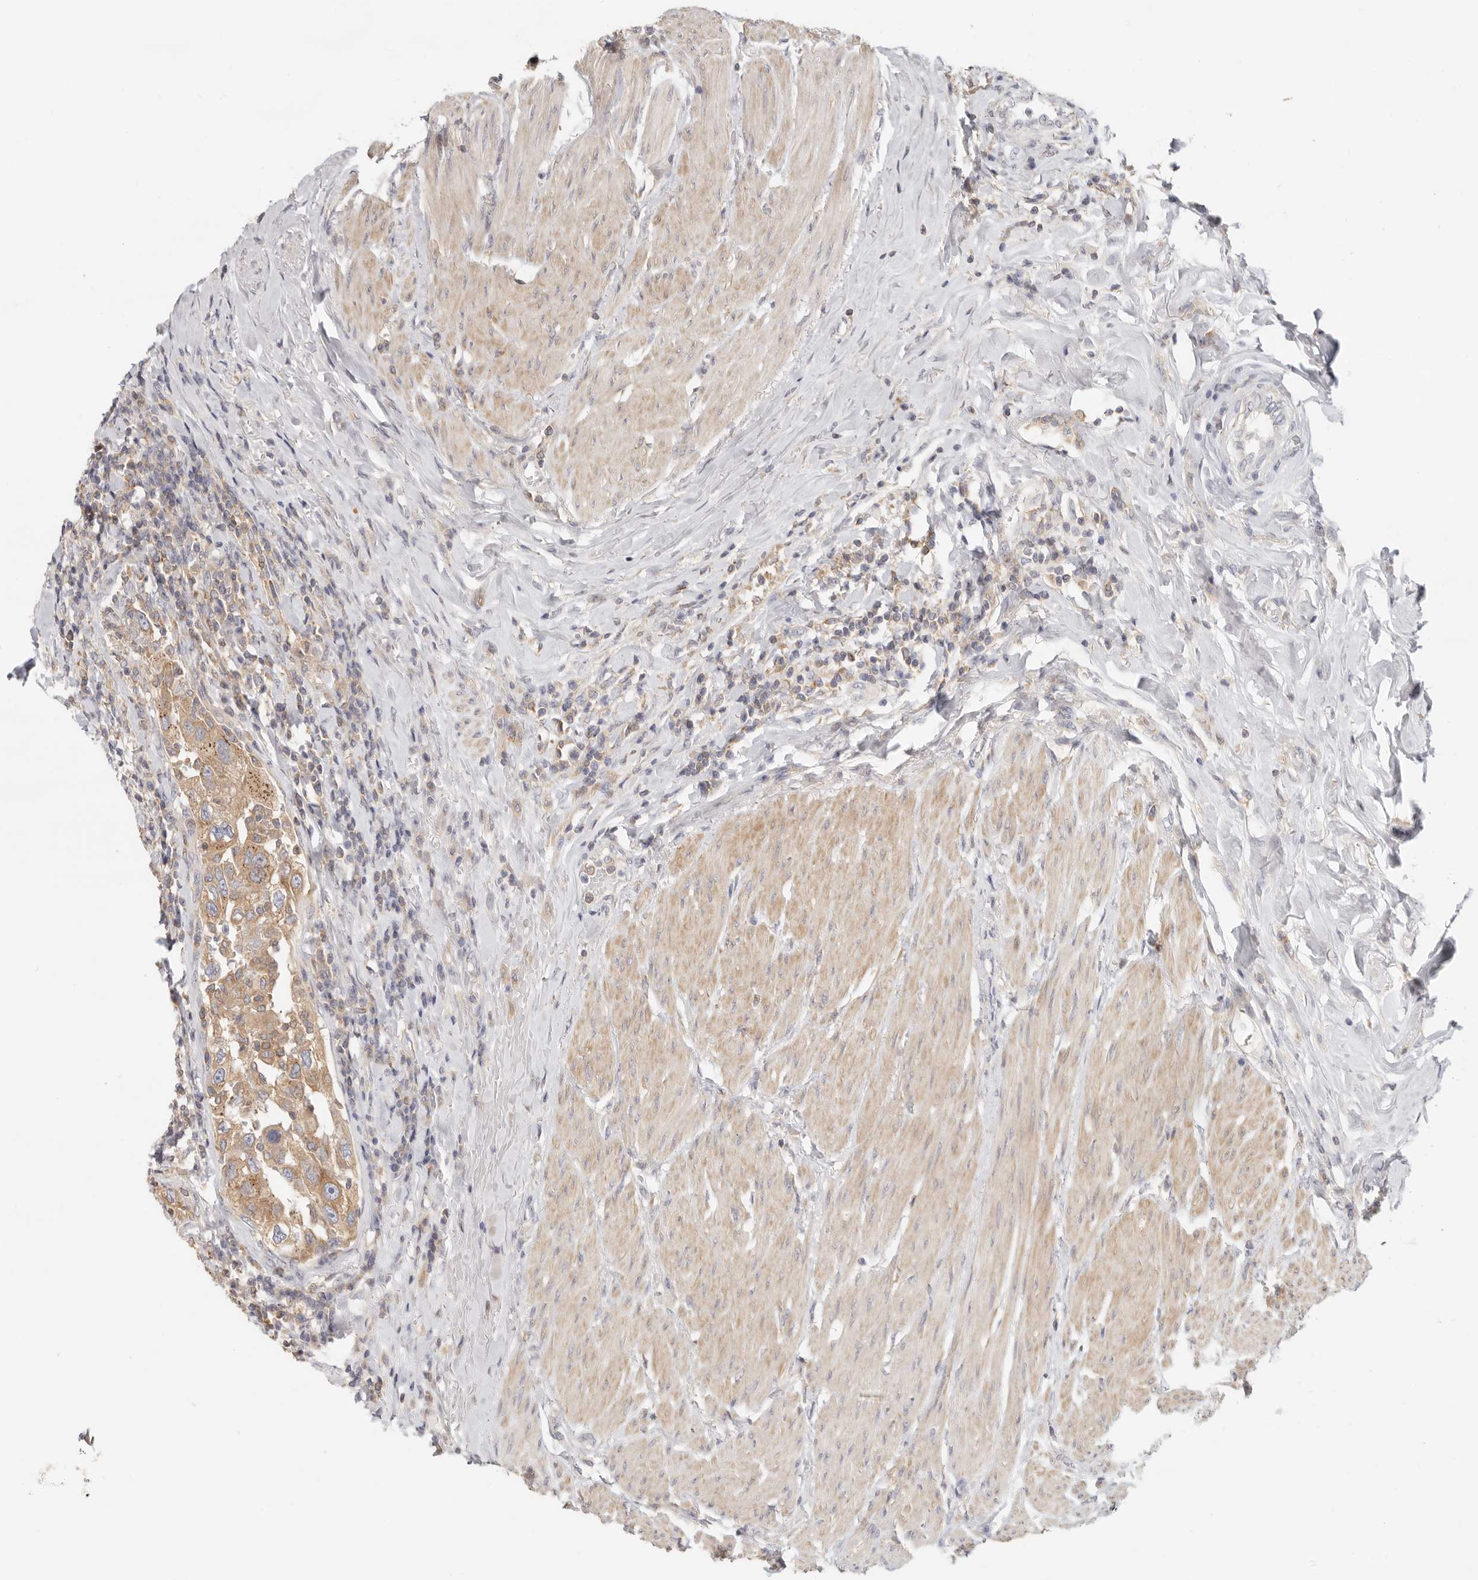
{"staining": {"intensity": "moderate", "quantity": ">75%", "location": "cytoplasmic/membranous"}, "tissue": "urothelial cancer", "cell_type": "Tumor cells", "image_type": "cancer", "snomed": [{"axis": "morphology", "description": "Urothelial carcinoma, High grade"}, {"axis": "topography", "description": "Urinary bladder"}], "caption": "Protein staining by IHC shows moderate cytoplasmic/membranous staining in about >75% of tumor cells in high-grade urothelial carcinoma.", "gene": "ANXA9", "patient": {"sex": "female", "age": 80}}